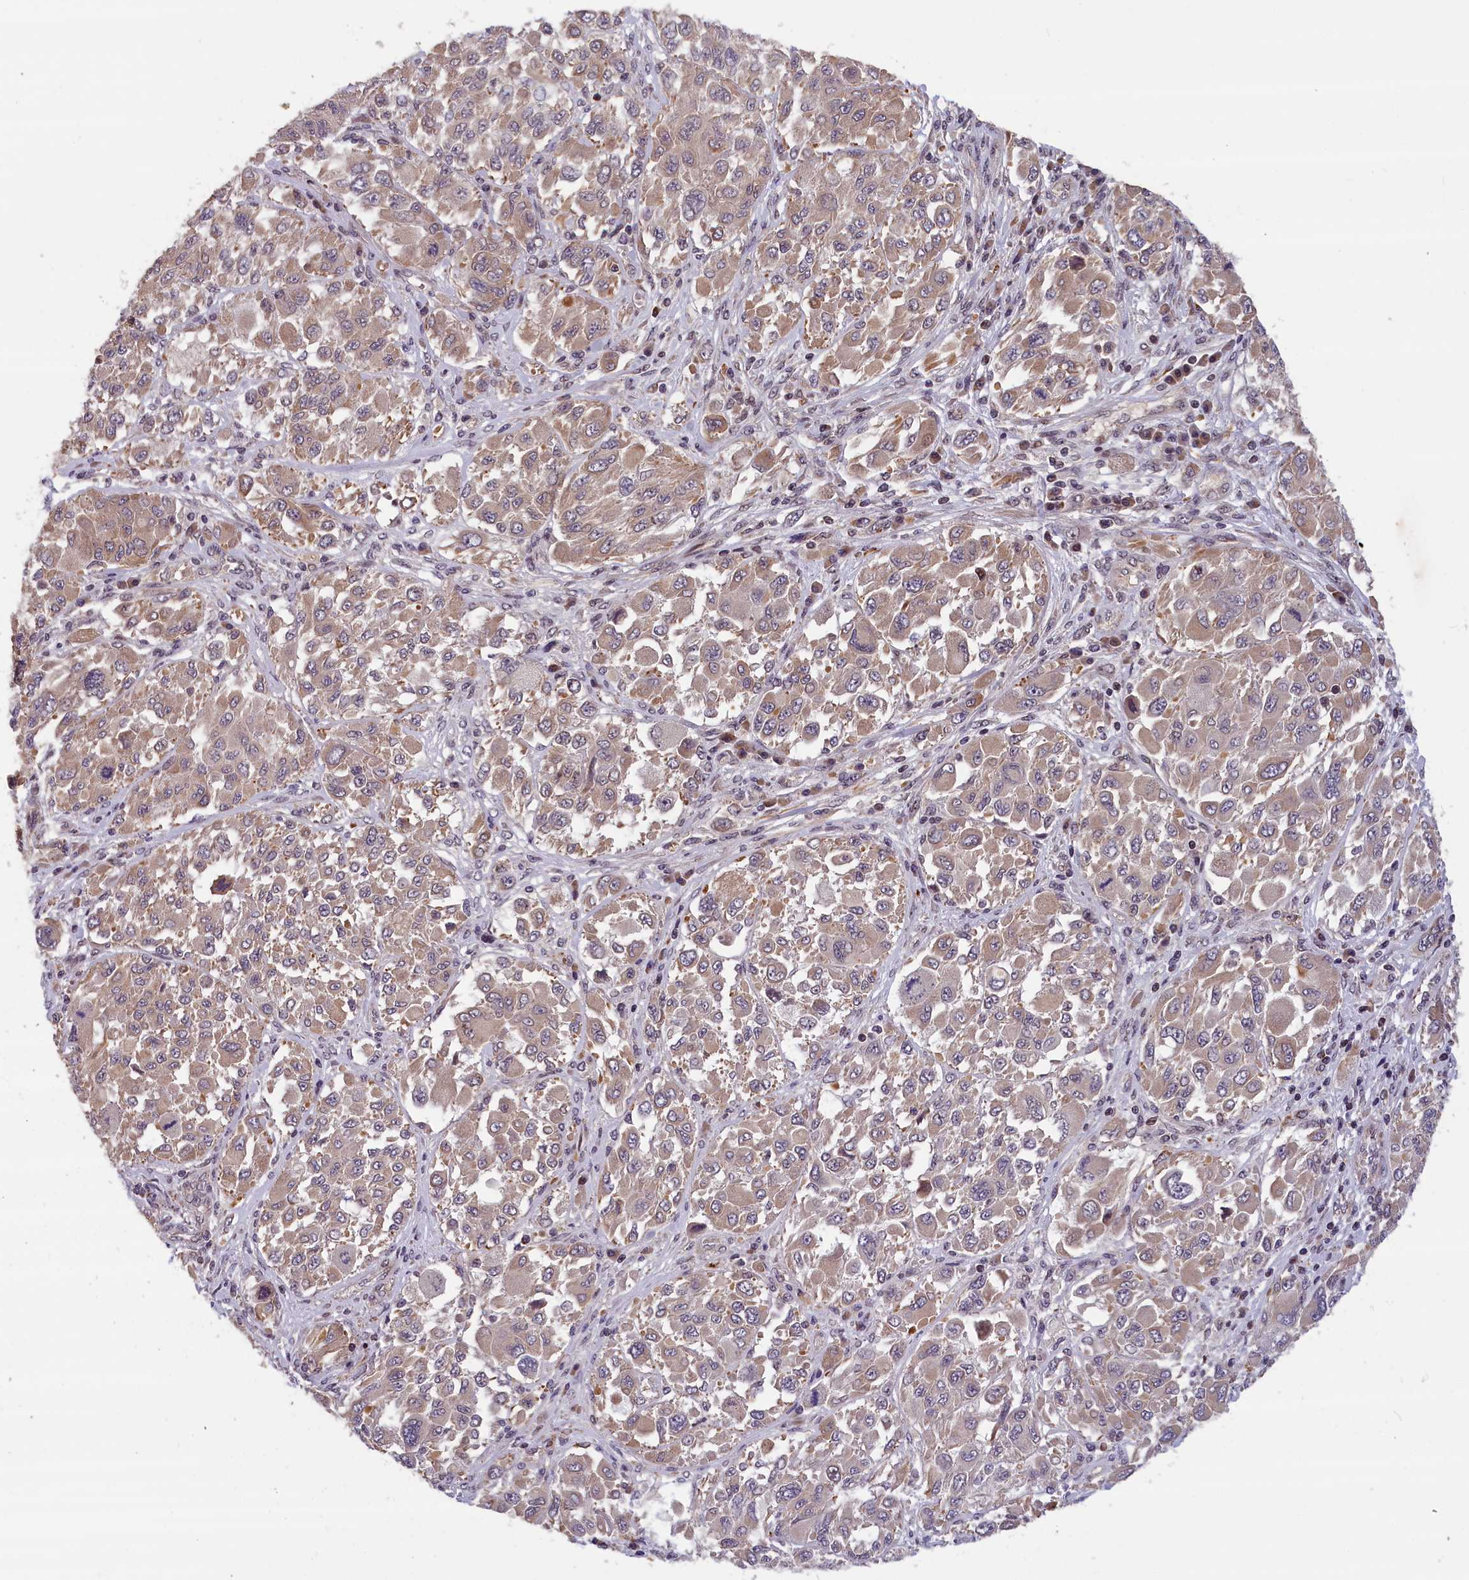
{"staining": {"intensity": "weak", "quantity": ">75%", "location": "cytoplasmic/membranous"}, "tissue": "melanoma", "cell_type": "Tumor cells", "image_type": "cancer", "snomed": [{"axis": "morphology", "description": "Malignant melanoma, NOS"}, {"axis": "topography", "description": "Skin"}], "caption": "Immunohistochemical staining of melanoma demonstrates weak cytoplasmic/membranous protein staining in approximately >75% of tumor cells. The staining is performed using DAB brown chromogen to label protein expression. The nuclei are counter-stained blue using hematoxylin.", "gene": "KCNK6", "patient": {"sex": "female", "age": 91}}